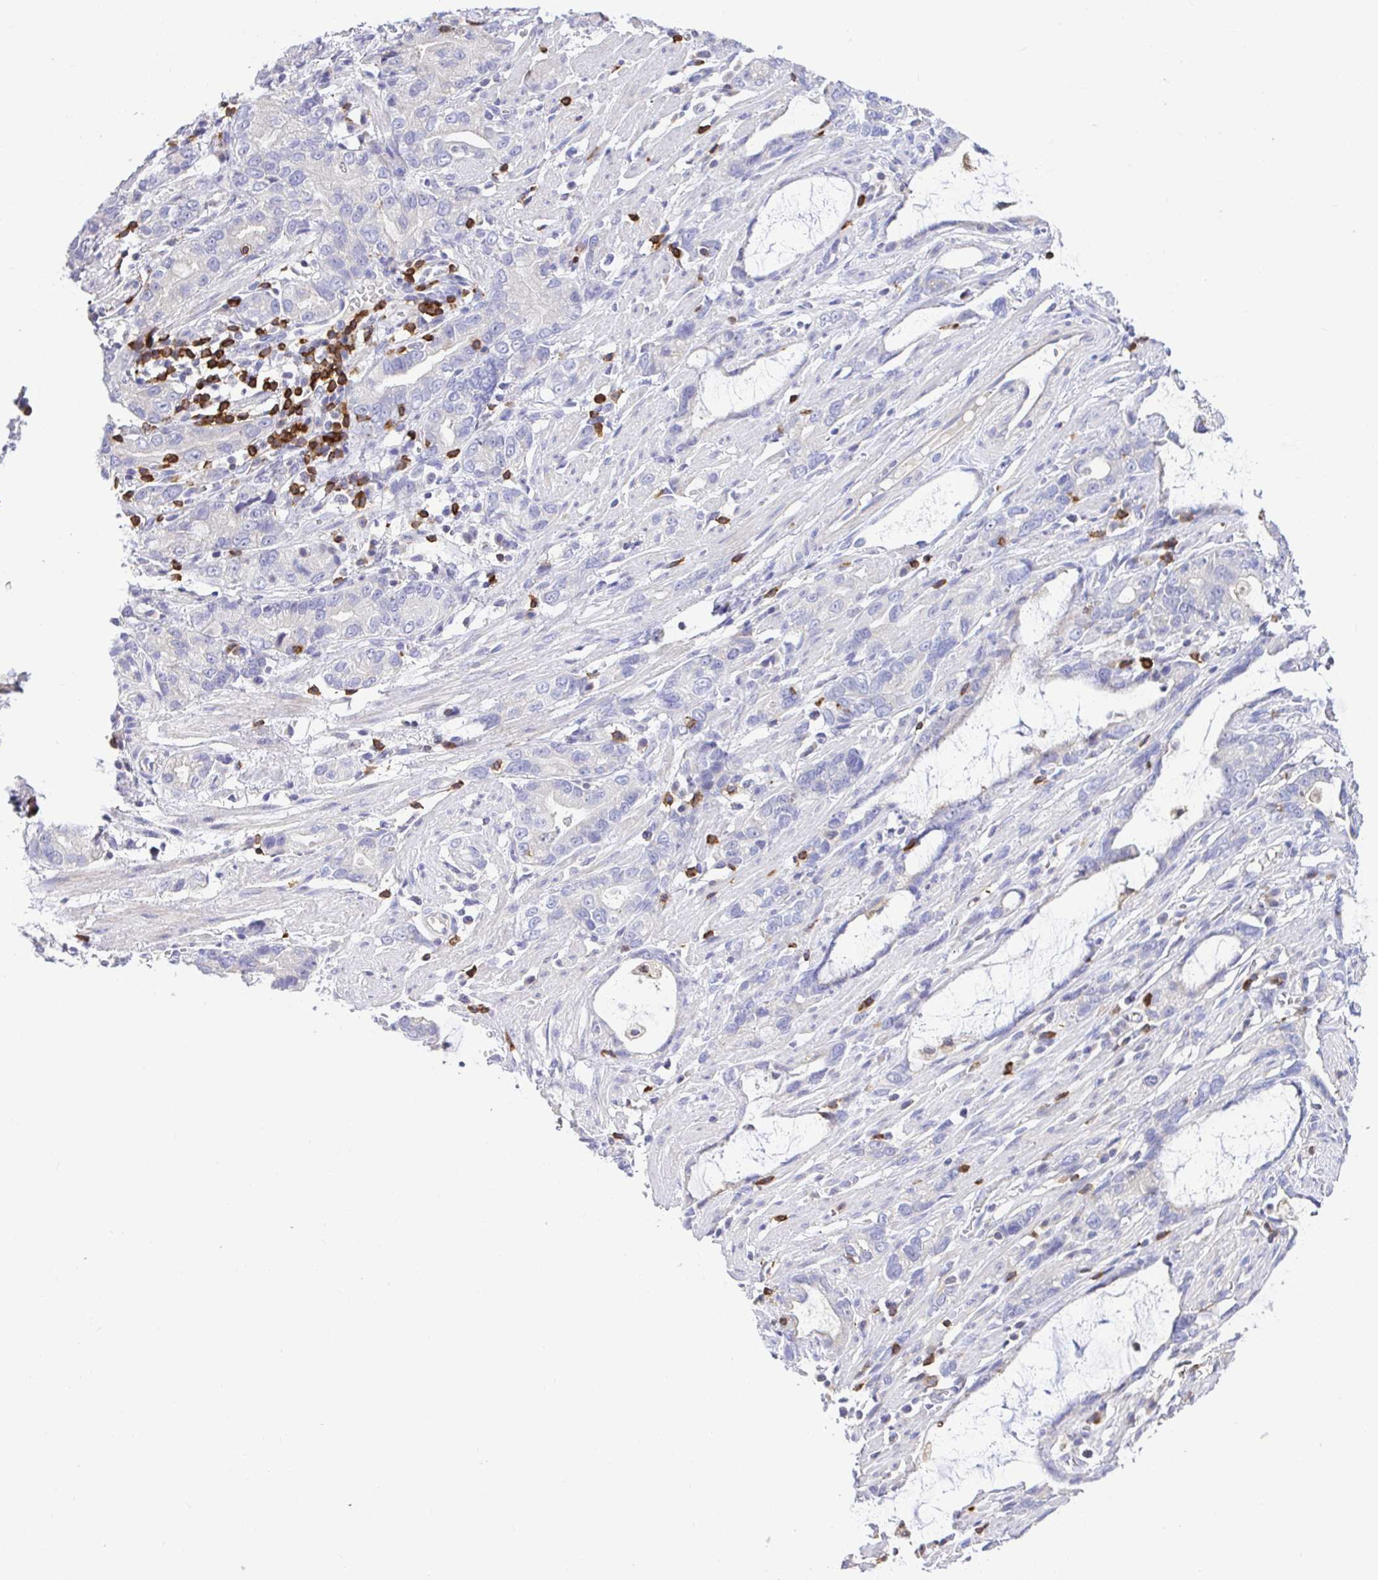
{"staining": {"intensity": "negative", "quantity": "none", "location": "none"}, "tissue": "stomach cancer", "cell_type": "Tumor cells", "image_type": "cancer", "snomed": [{"axis": "morphology", "description": "Adenocarcinoma, NOS"}, {"axis": "topography", "description": "Stomach"}], "caption": "Immunohistochemistry (IHC) of human stomach adenocarcinoma reveals no staining in tumor cells. The staining was performed using DAB (3,3'-diaminobenzidine) to visualize the protein expression in brown, while the nuclei were stained in blue with hematoxylin (Magnification: 20x).", "gene": "SKAP1", "patient": {"sex": "male", "age": 55}}